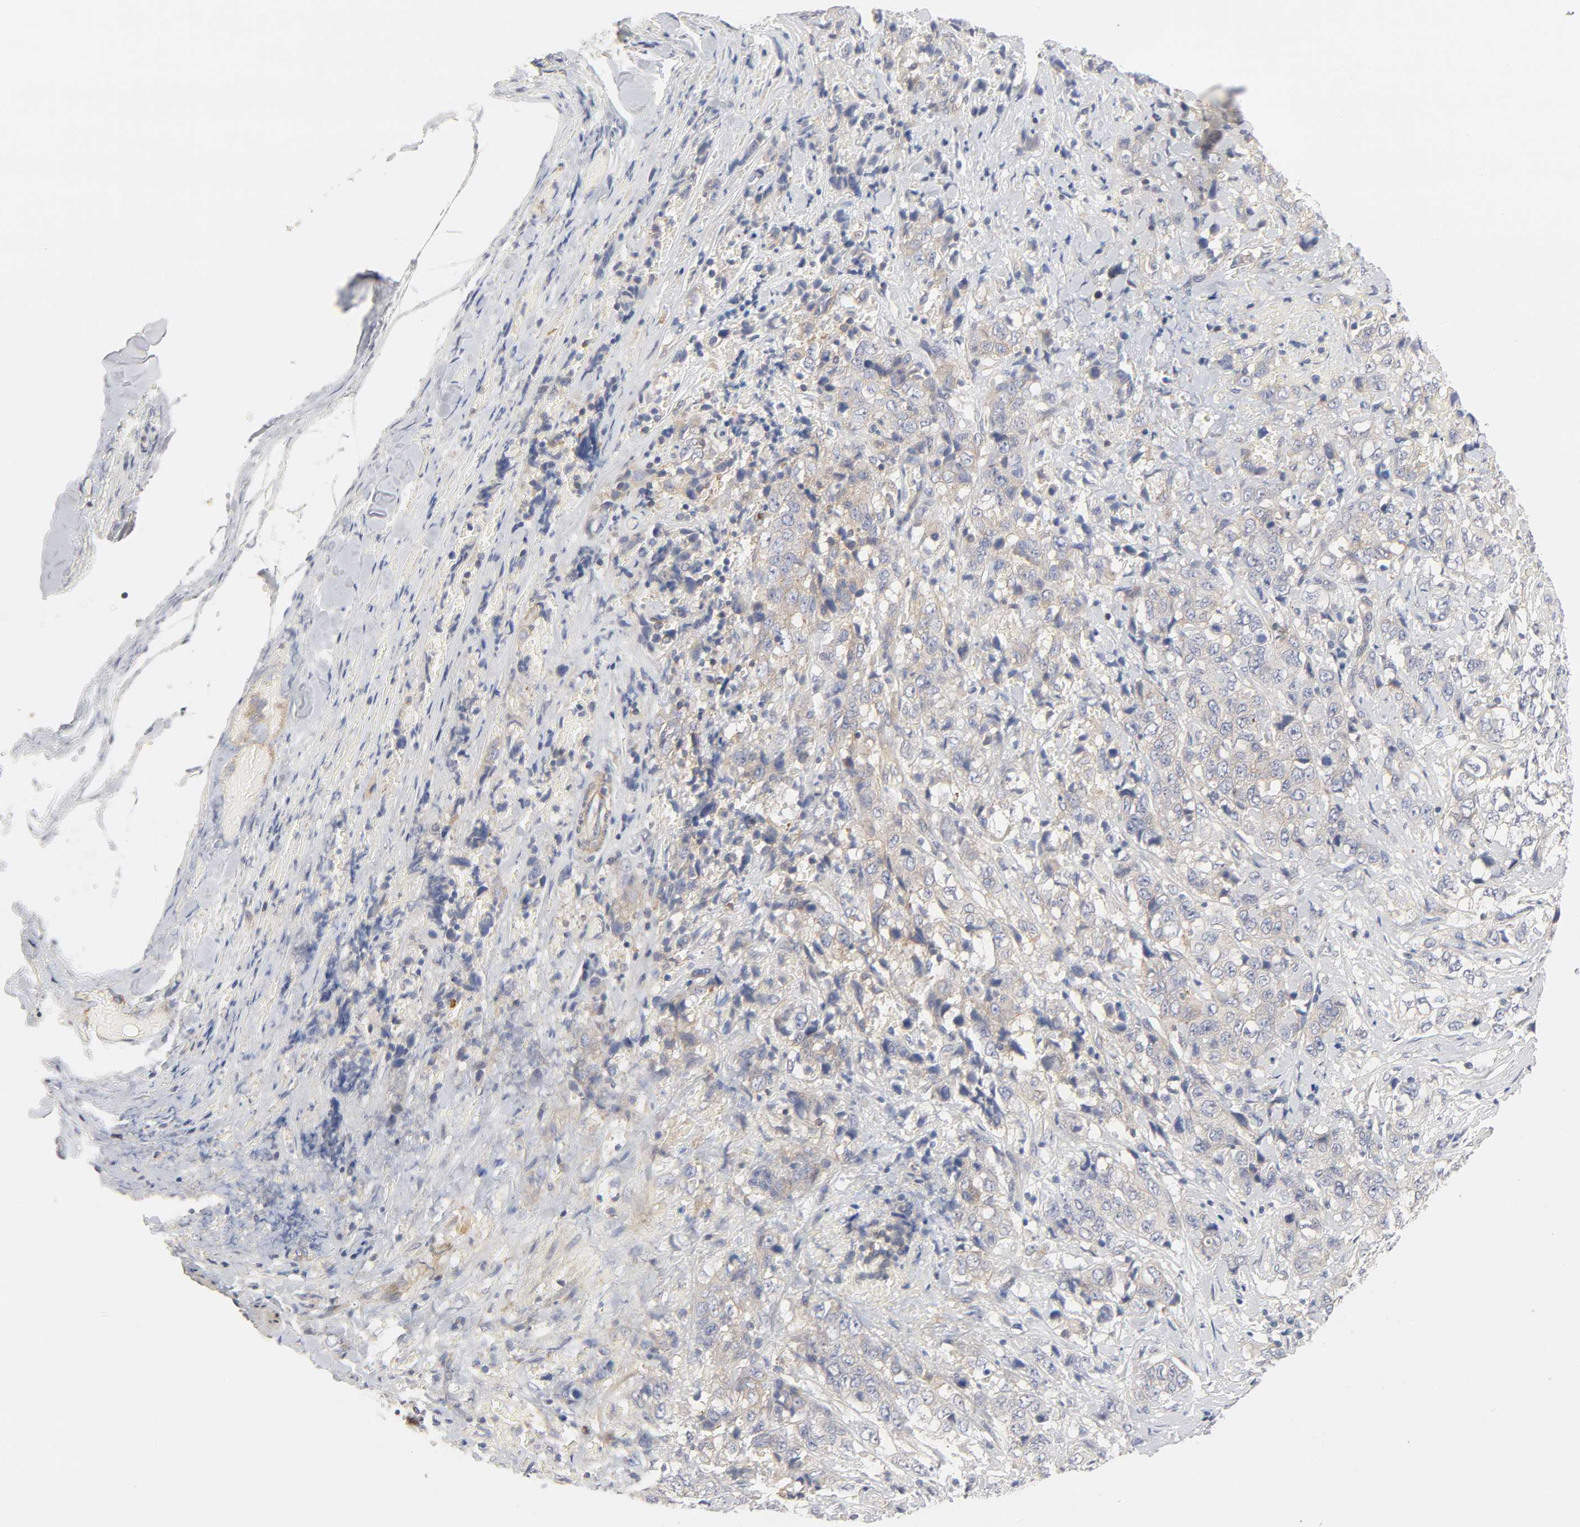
{"staining": {"intensity": "weak", "quantity": ">75%", "location": "cytoplasmic/membranous"}, "tissue": "stomach cancer", "cell_type": "Tumor cells", "image_type": "cancer", "snomed": [{"axis": "morphology", "description": "Adenocarcinoma, NOS"}, {"axis": "topography", "description": "Stomach"}], "caption": "Protein expression analysis of stomach cancer demonstrates weak cytoplasmic/membranous expression in about >75% of tumor cells.", "gene": "ROCK1", "patient": {"sex": "male", "age": 48}}